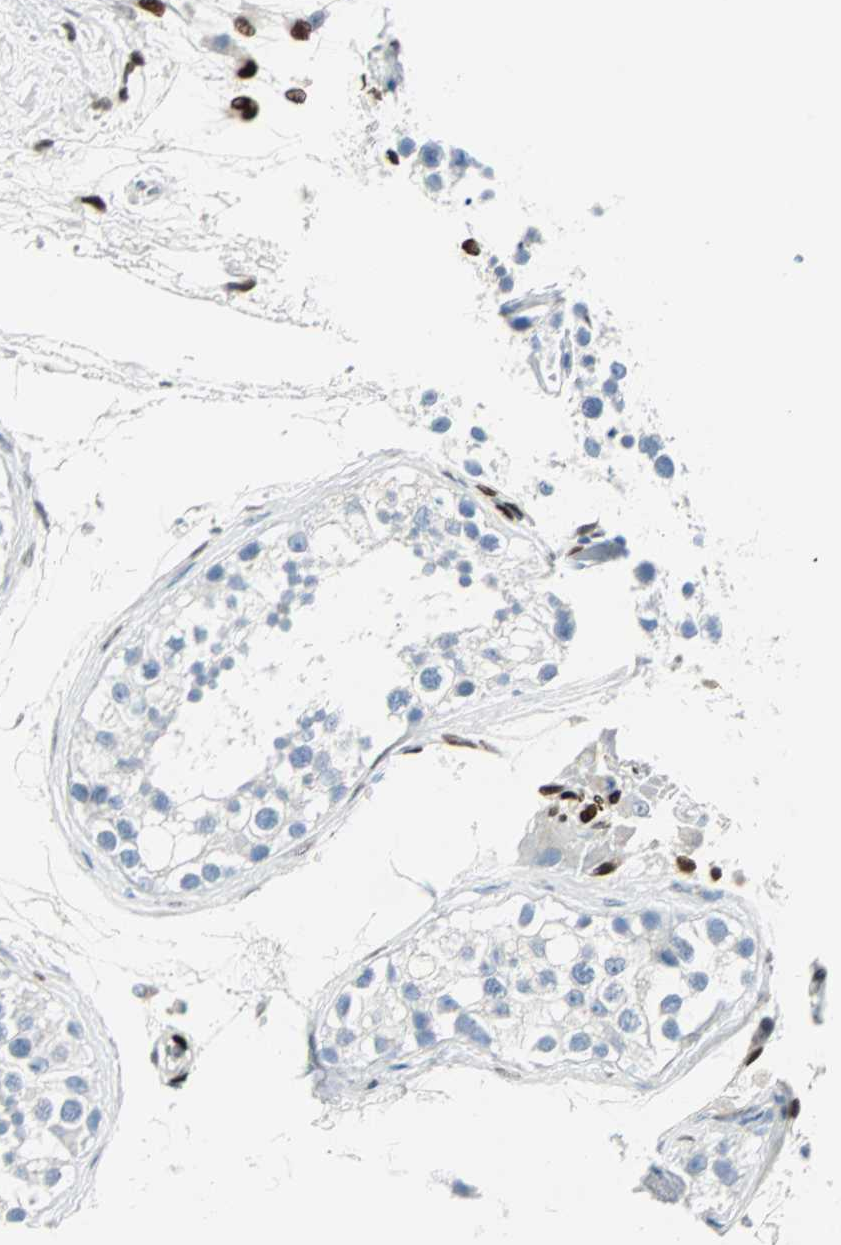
{"staining": {"intensity": "negative", "quantity": "none", "location": "none"}, "tissue": "testis", "cell_type": "Cells in seminiferous ducts", "image_type": "normal", "snomed": [{"axis": "morphology", "description": "Normal tissue, NOS"}, {"axis": "topography", "description": "Testis"}], "caption": "DAB immunohistochemical staining of benign human testis displays no significant positivity in cells in seminiferous ducts.", "gene": "IL33", "patient": {"sex": "male", "age": 68}}